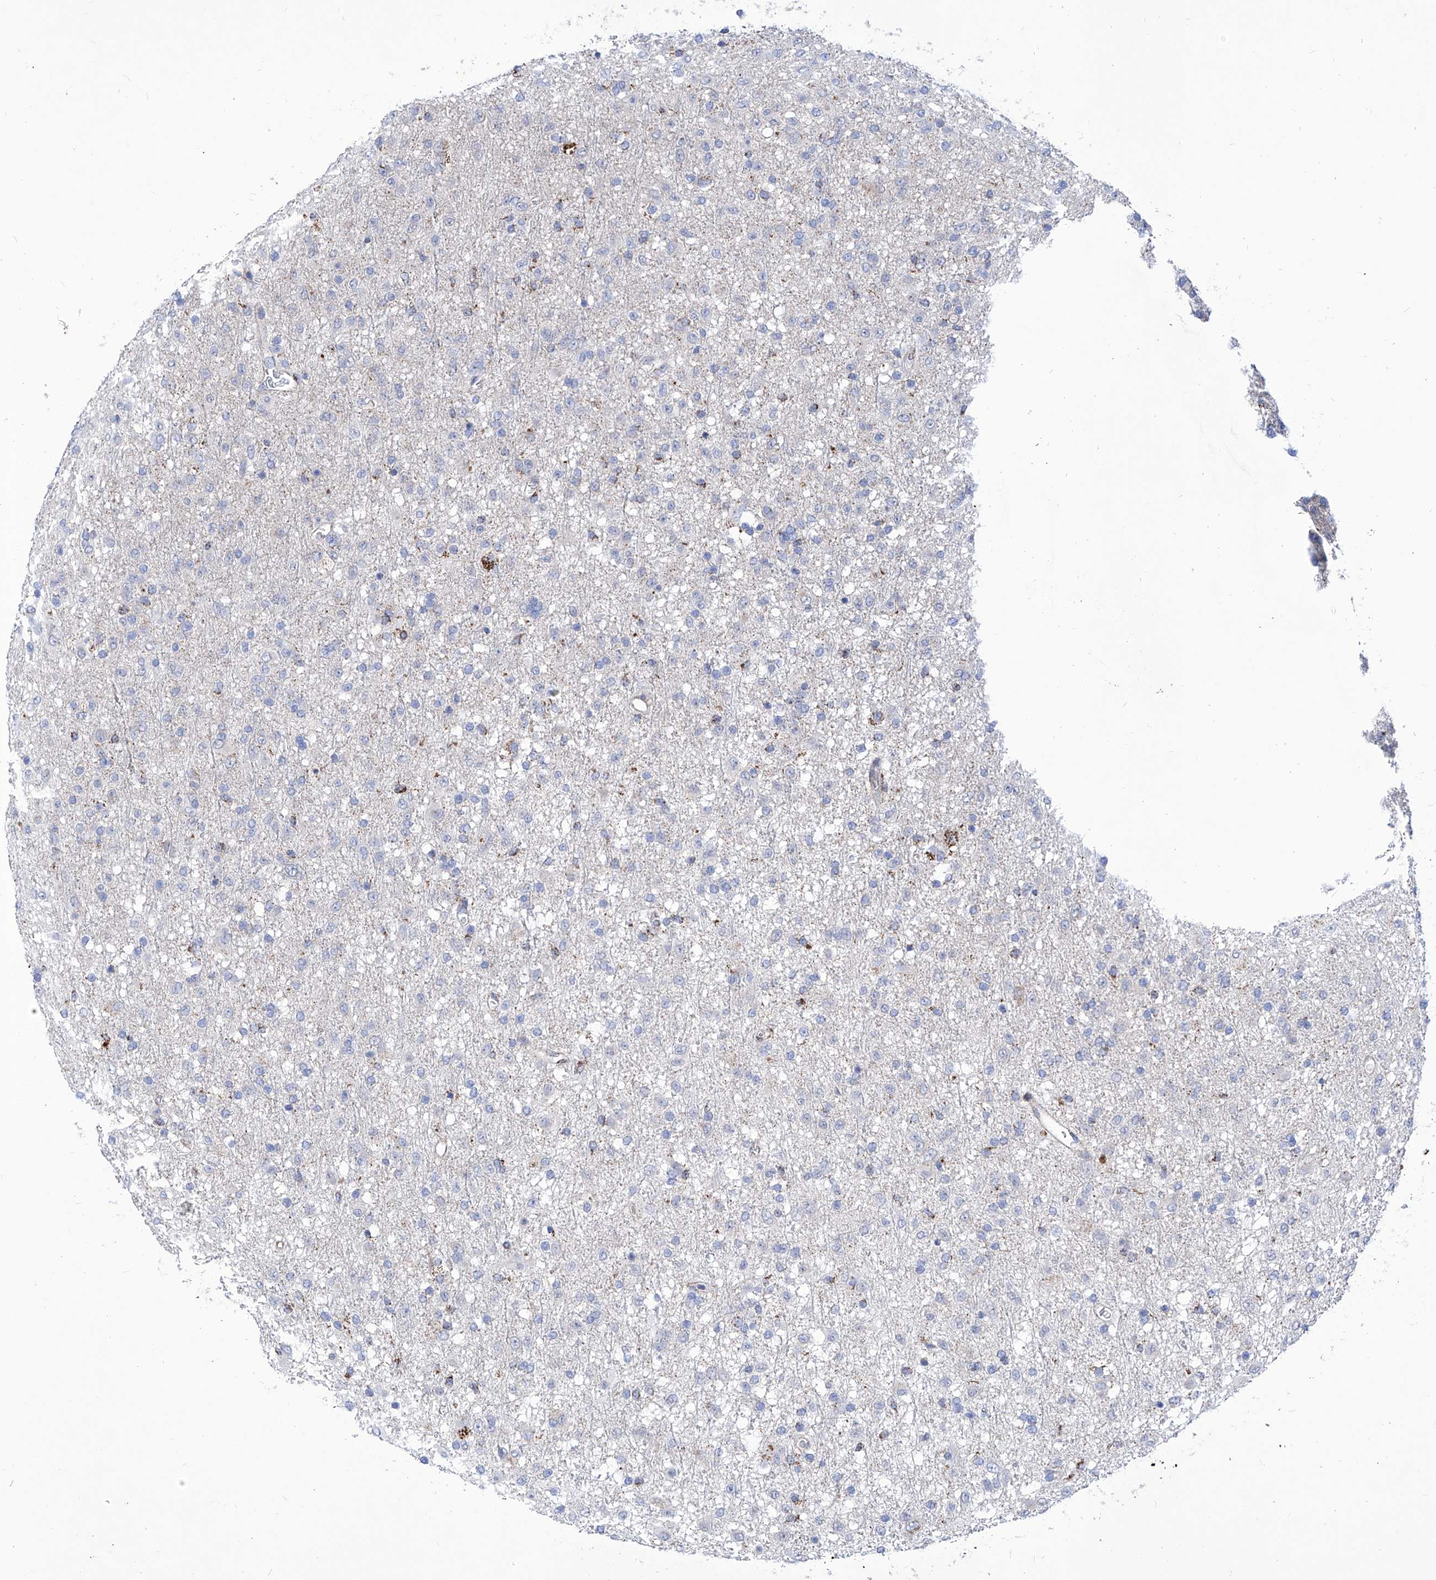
{"staining": {"intensity": "negative", "quantity": "none", "location": "none"}, "tissue": "glioma", "cell_type": "Tumor cells", "image_type": "cancer", "snomed": [{"axis": "morphology", "description": "Glioma, malignant, Low grade"}, {"axis": "topography", "description": "Brain"}], "caption": "A high-resolution micrograph shows immunohistochemistry (IHC) staining of glioma, which exhibits no significant staining in tumor cells.", "gene": "SRBD1", "patient": {"sex": "male", "age": 65}}